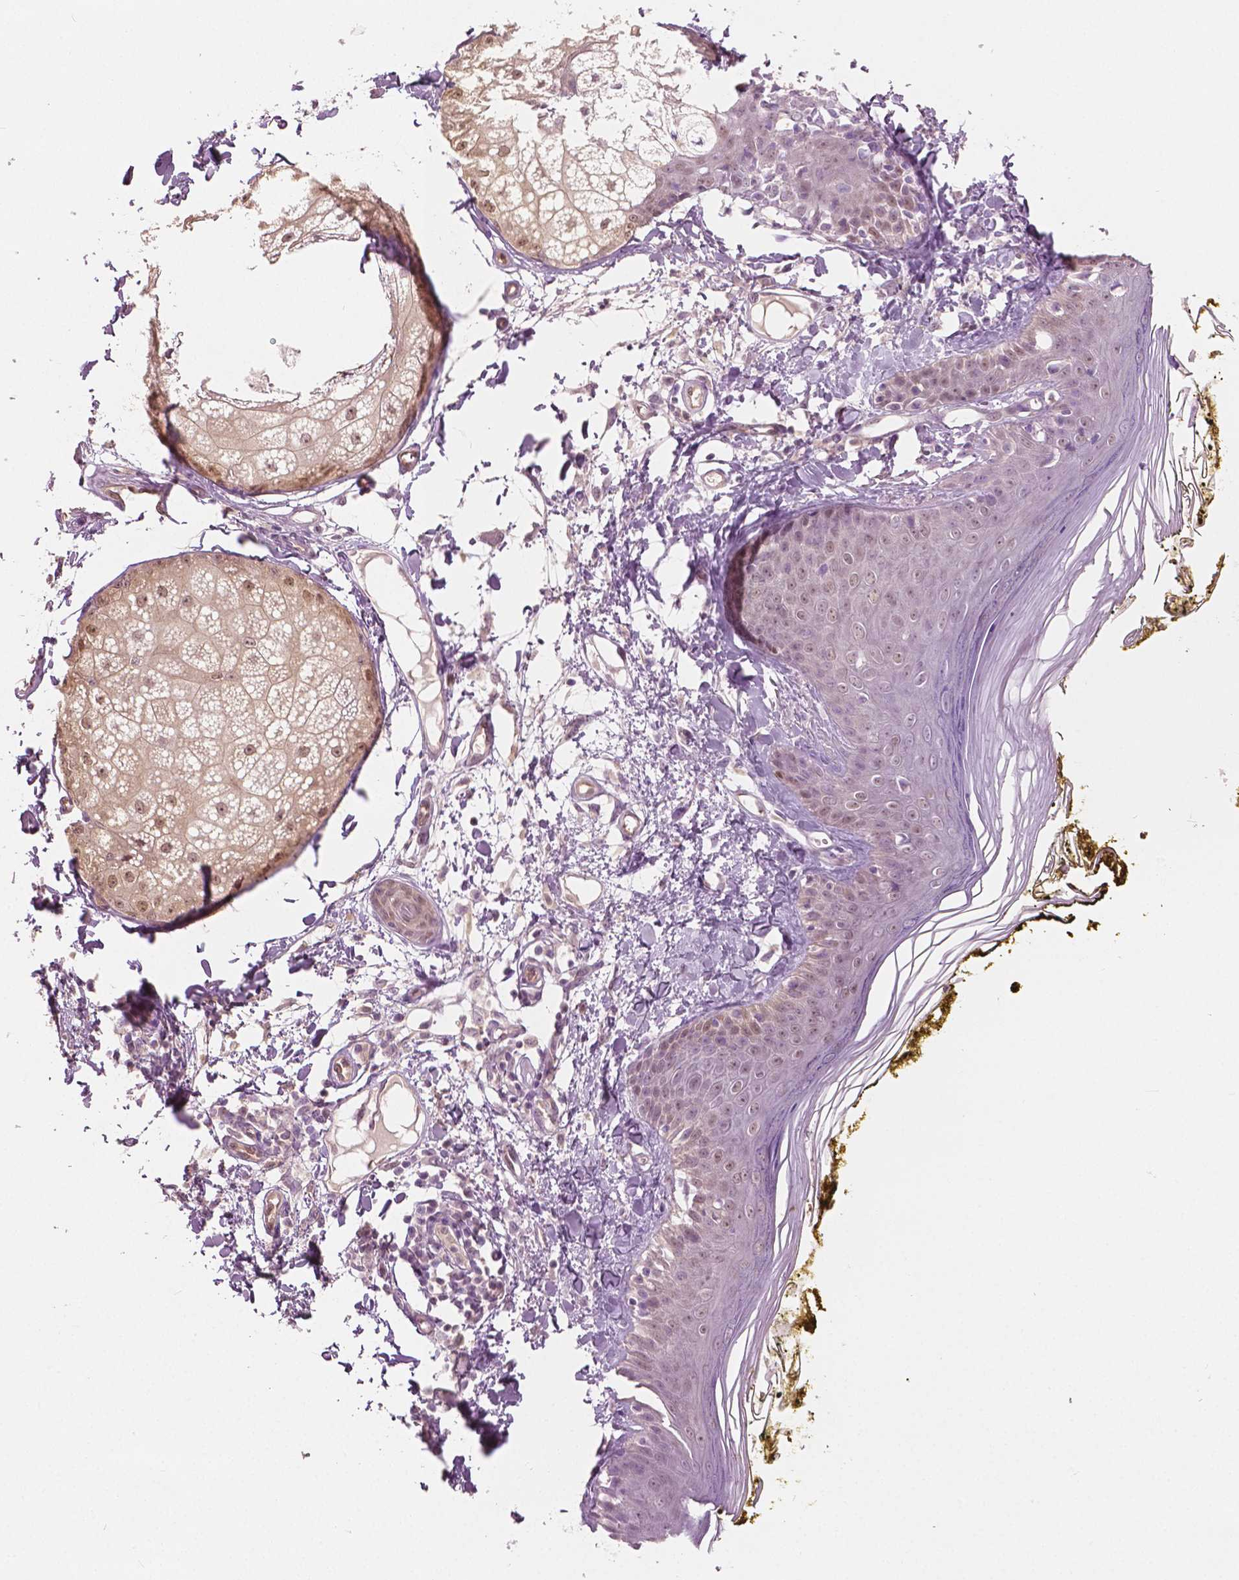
{"staining": {"intensity": "negative", "quantity": "none", "location": "none"}, "tissue": "skin", "cell_type": "Fibroblasts", "image_type": "normal", "snomed": [{"axis": "morphology", "description": "Normal tissue, NOS"}, {"axis": "topography", "description": "Skin"}], "caption": "Immunohistochemistry histopathology image of unremarkable skin stained for a protein (brown), which shows no staining in fibroblasts.", "gene": "TKFC", "patient": {"sex": "male", "age": 76}}